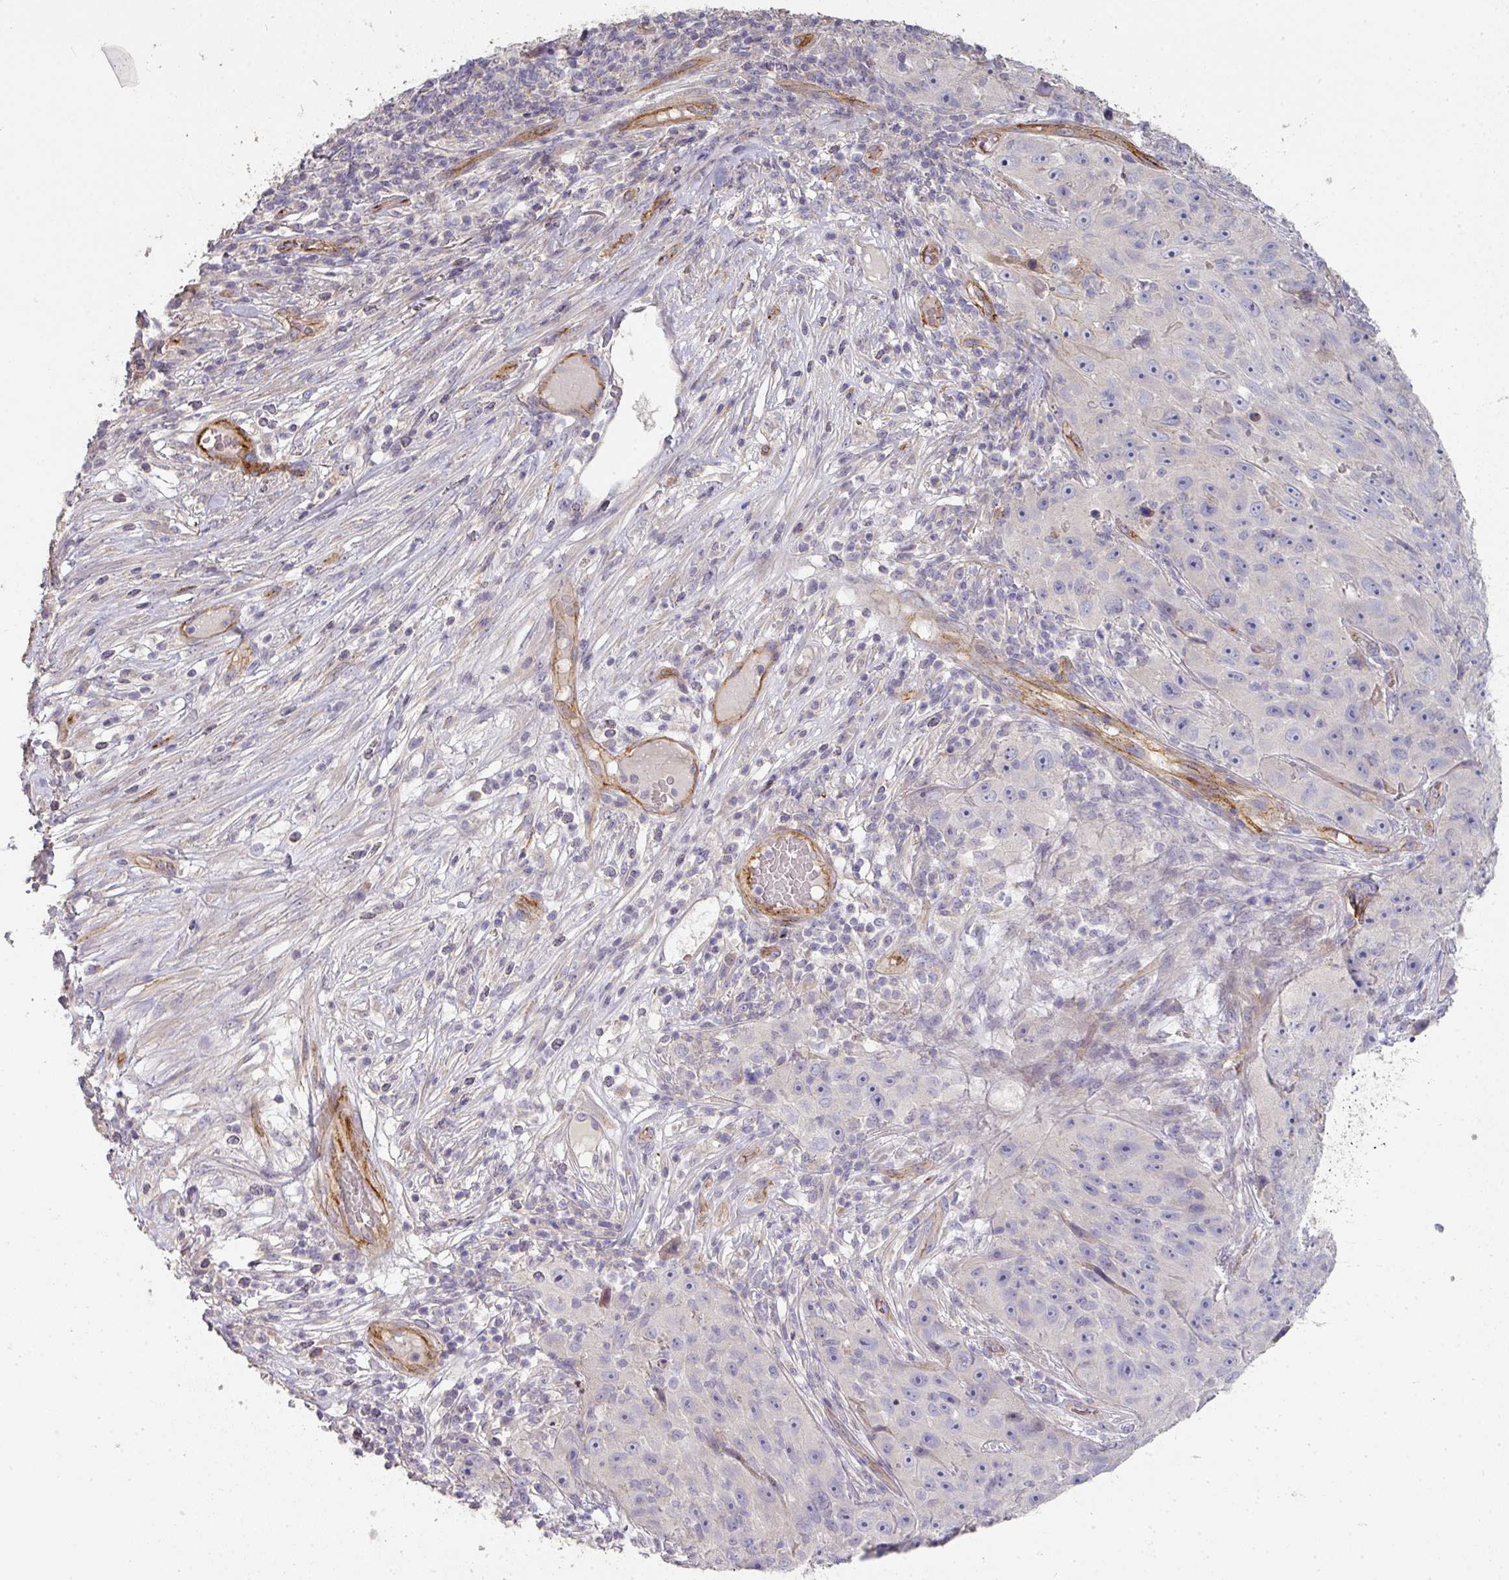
{"staining": {"intensity": "negative", "quantity": "none", "location": "none"}, "tissue": "skin cancer", "cell_type": "Tumor cells", "image_type": "cancer", "snomed": [{"axis": "morphology", "description": "Squamous cell carcinoma, NOS"}, {"axis": "topography", "description": "Skin"}], "caption": "A micrograph of skin cancer stained for a protein reveals no brown staining in tumor cells.", "gene": "PCDH1", "patient": {"sex": "female", "age": 87}}